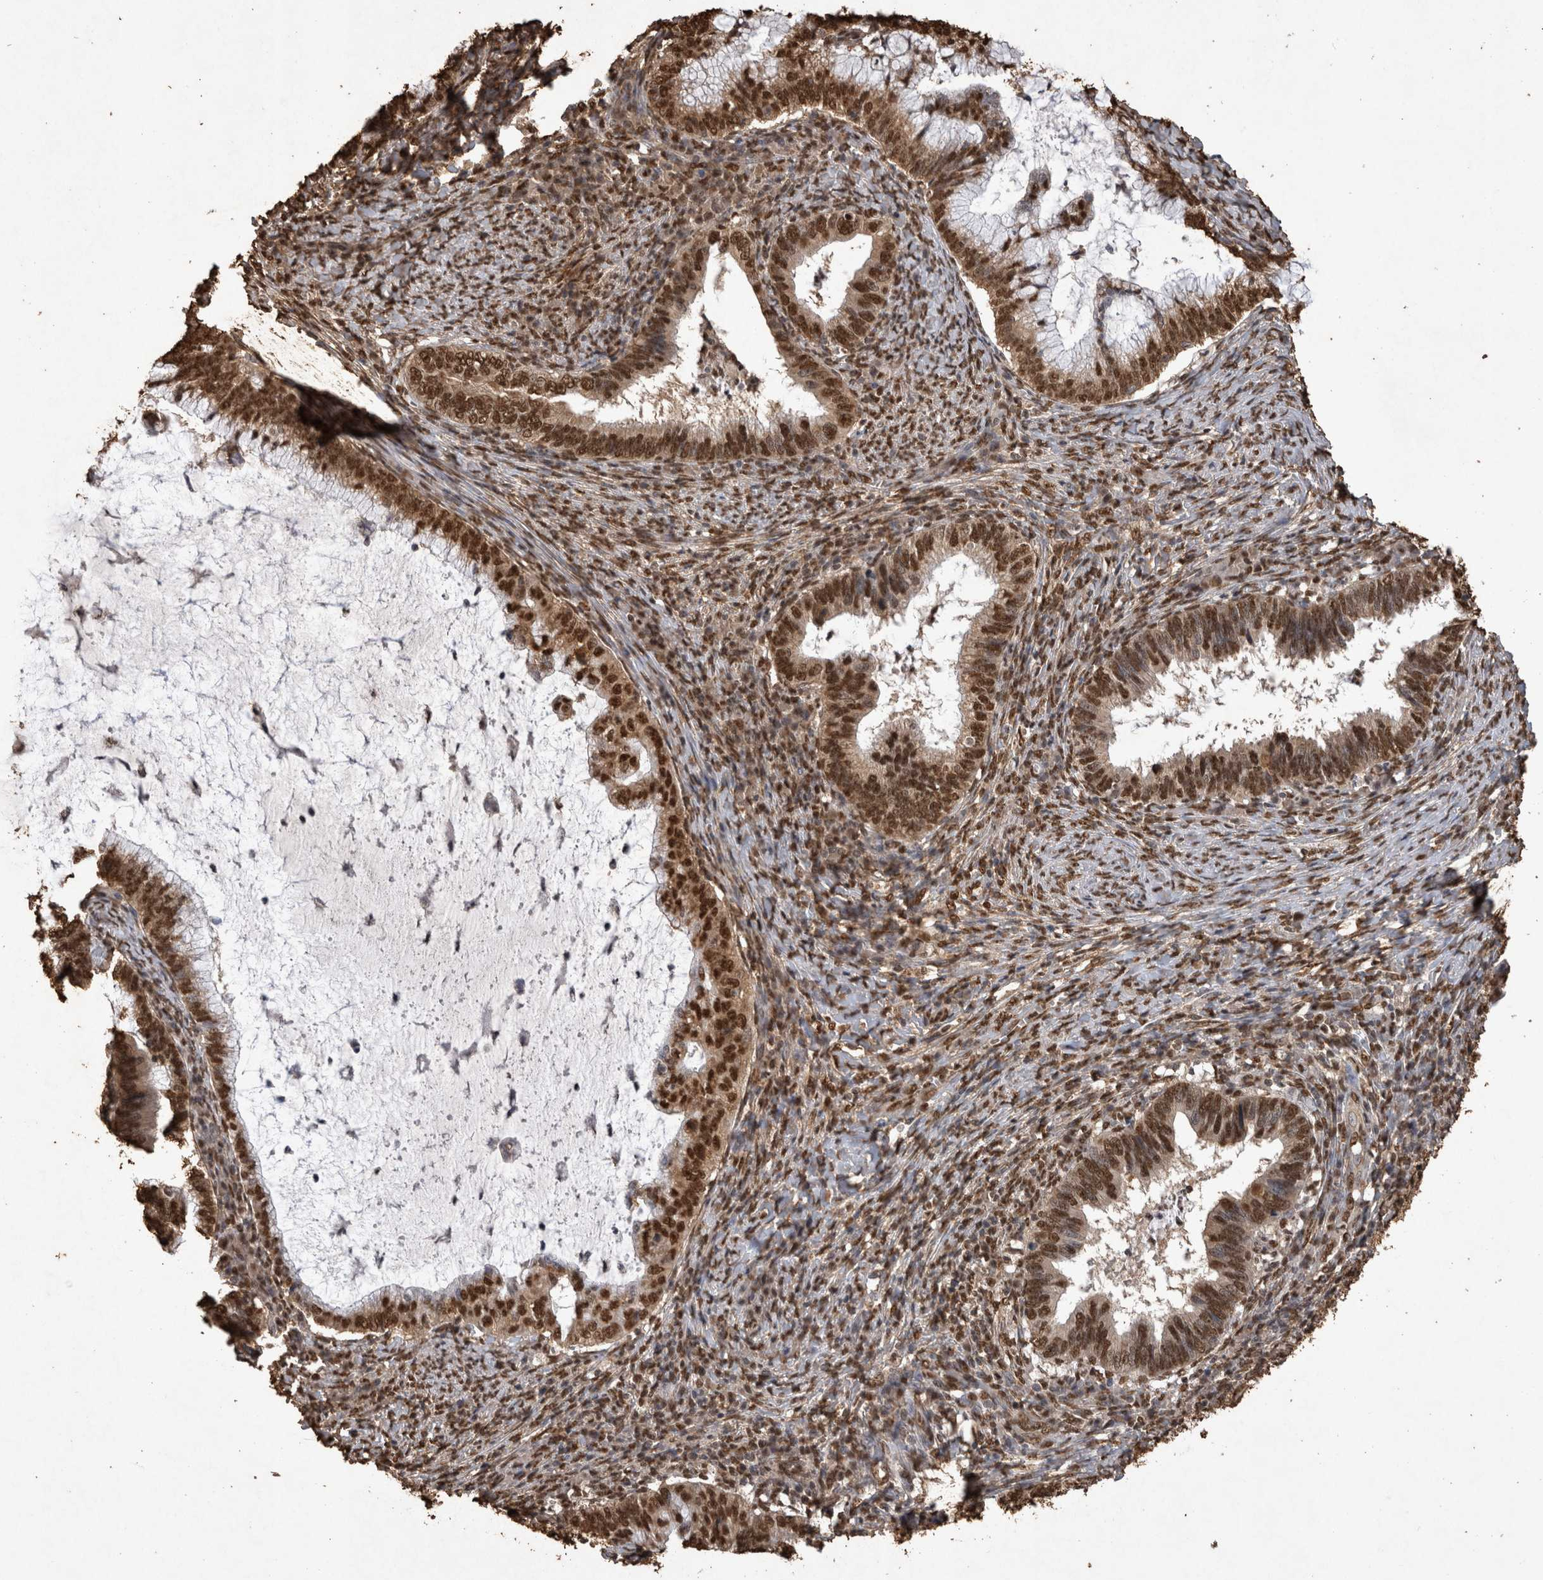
{"staining": {"intensity": "strong", "quantity": "25%-75%", "location": "nuclear"}, "tissue": "cervical cancer", "cell_type": "Tumor cells", "image_type": "cancer", "snomed": [{"axis": "morphology", "description": "Adenocarcinoma, NOS"}, {"axis": "topography", "description": "Cervix"}], "caption": "The photomicrograph exhibits a brown stain indicating the presence of a protein in the nuclear of tumor cells in adenocarcinoma (cervical).", "gene": "OAS2", "patient": {"sex": "female", "age": 36}}